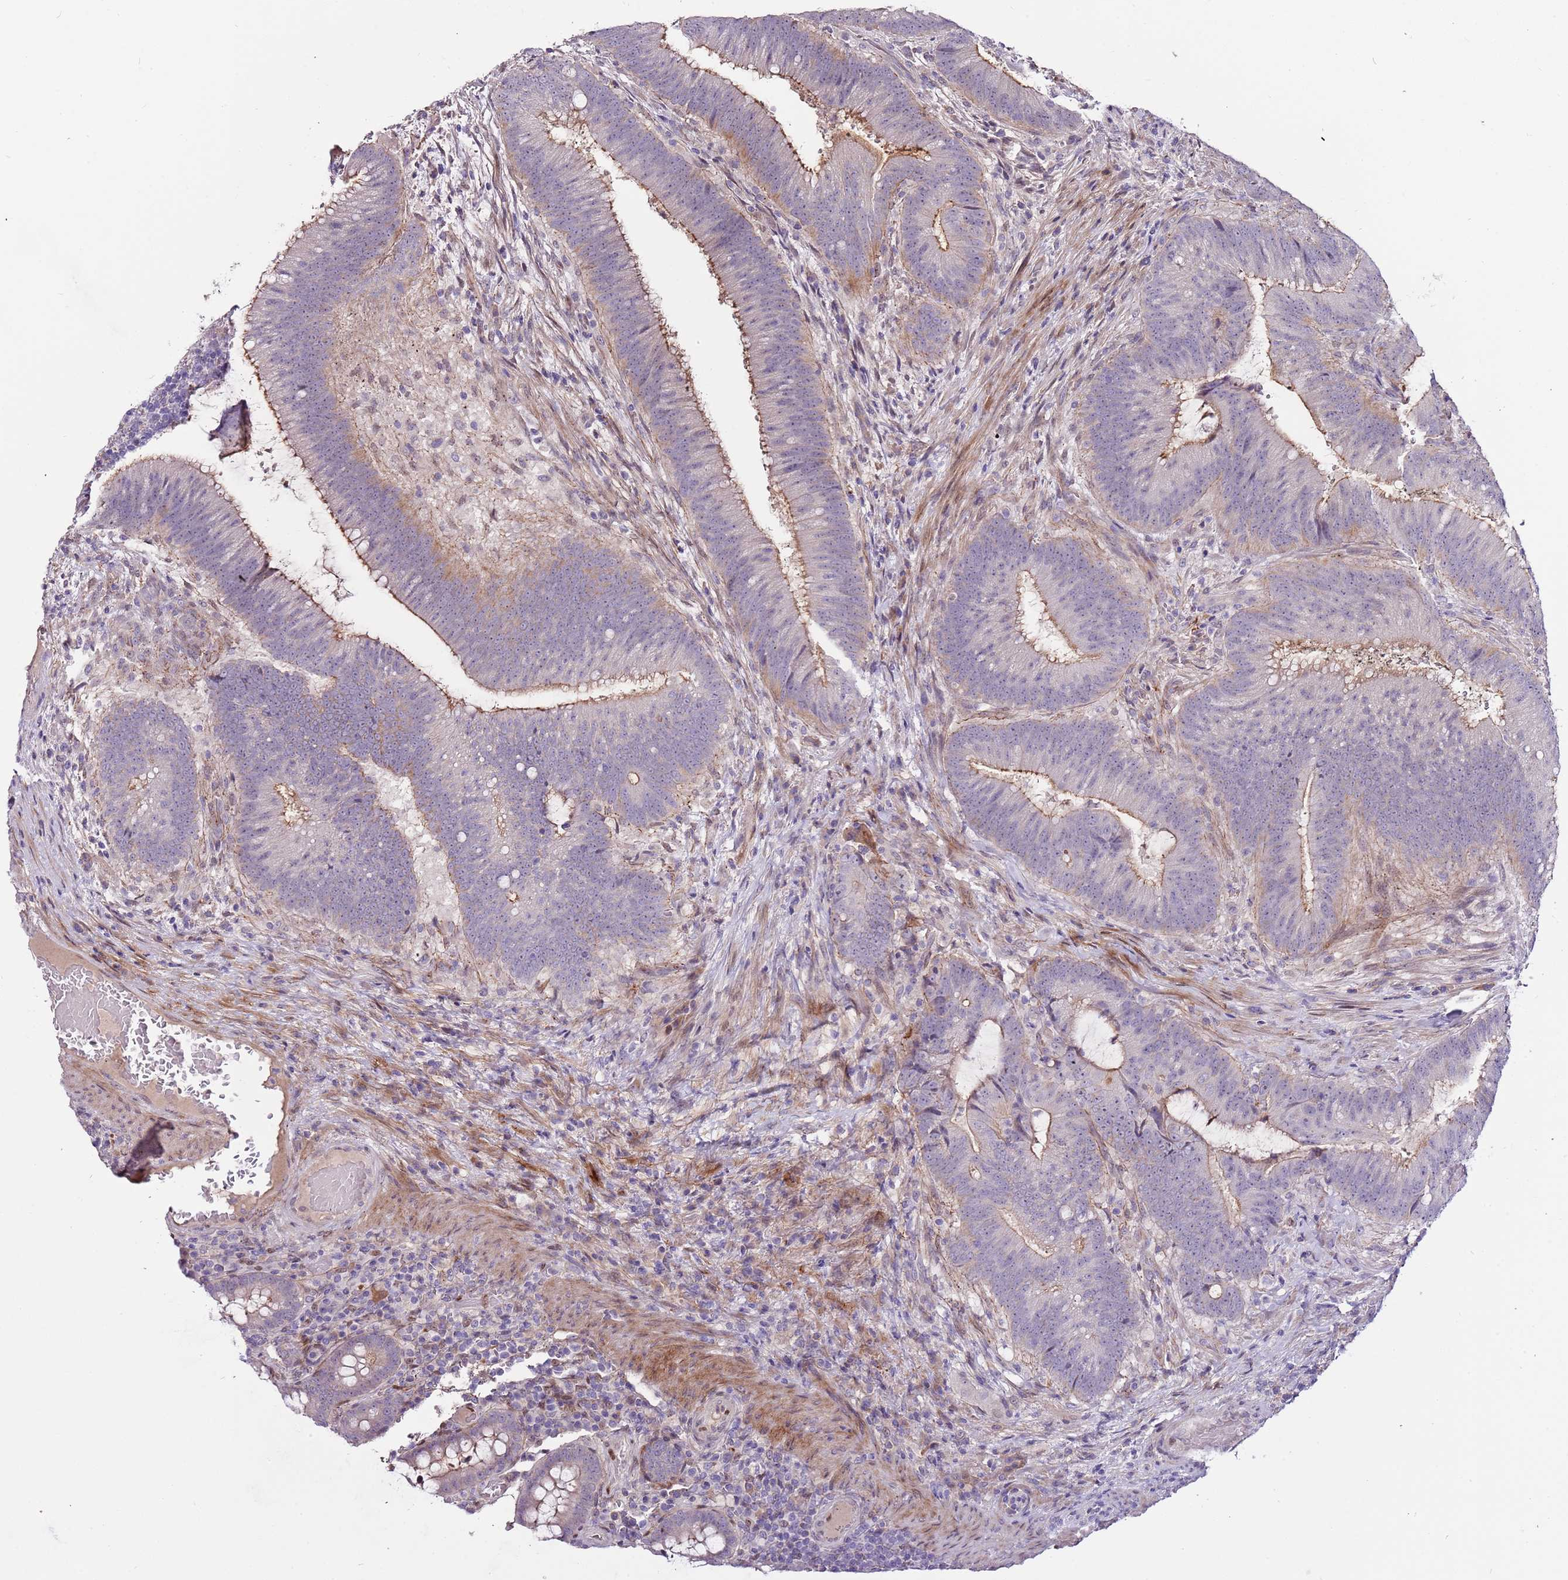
{"staining": {"intensity": "moderate", "quantity": "25%-75%", "location": "cytoplasmic/membranous"}, "tissue": "colorectal cancer", "cell_type": "Tumor cells", "image_type": "cancer", "snomed": [{"axis": "morphology", "description": "Adenocarcinoma, NOS"}, {"axis": "topography", "description": "Colon"}], "caption": "This photomicrograph demonstrates immunohistochemistry (IHC) staining of human adenocarcinoma (colorectal), with medium moderate cytoplasmic/membranous expression in approximately 25%-75% of tumor cells.", "gene": "NKX2-3", "patient": {"sex": "female", "age": 43}}